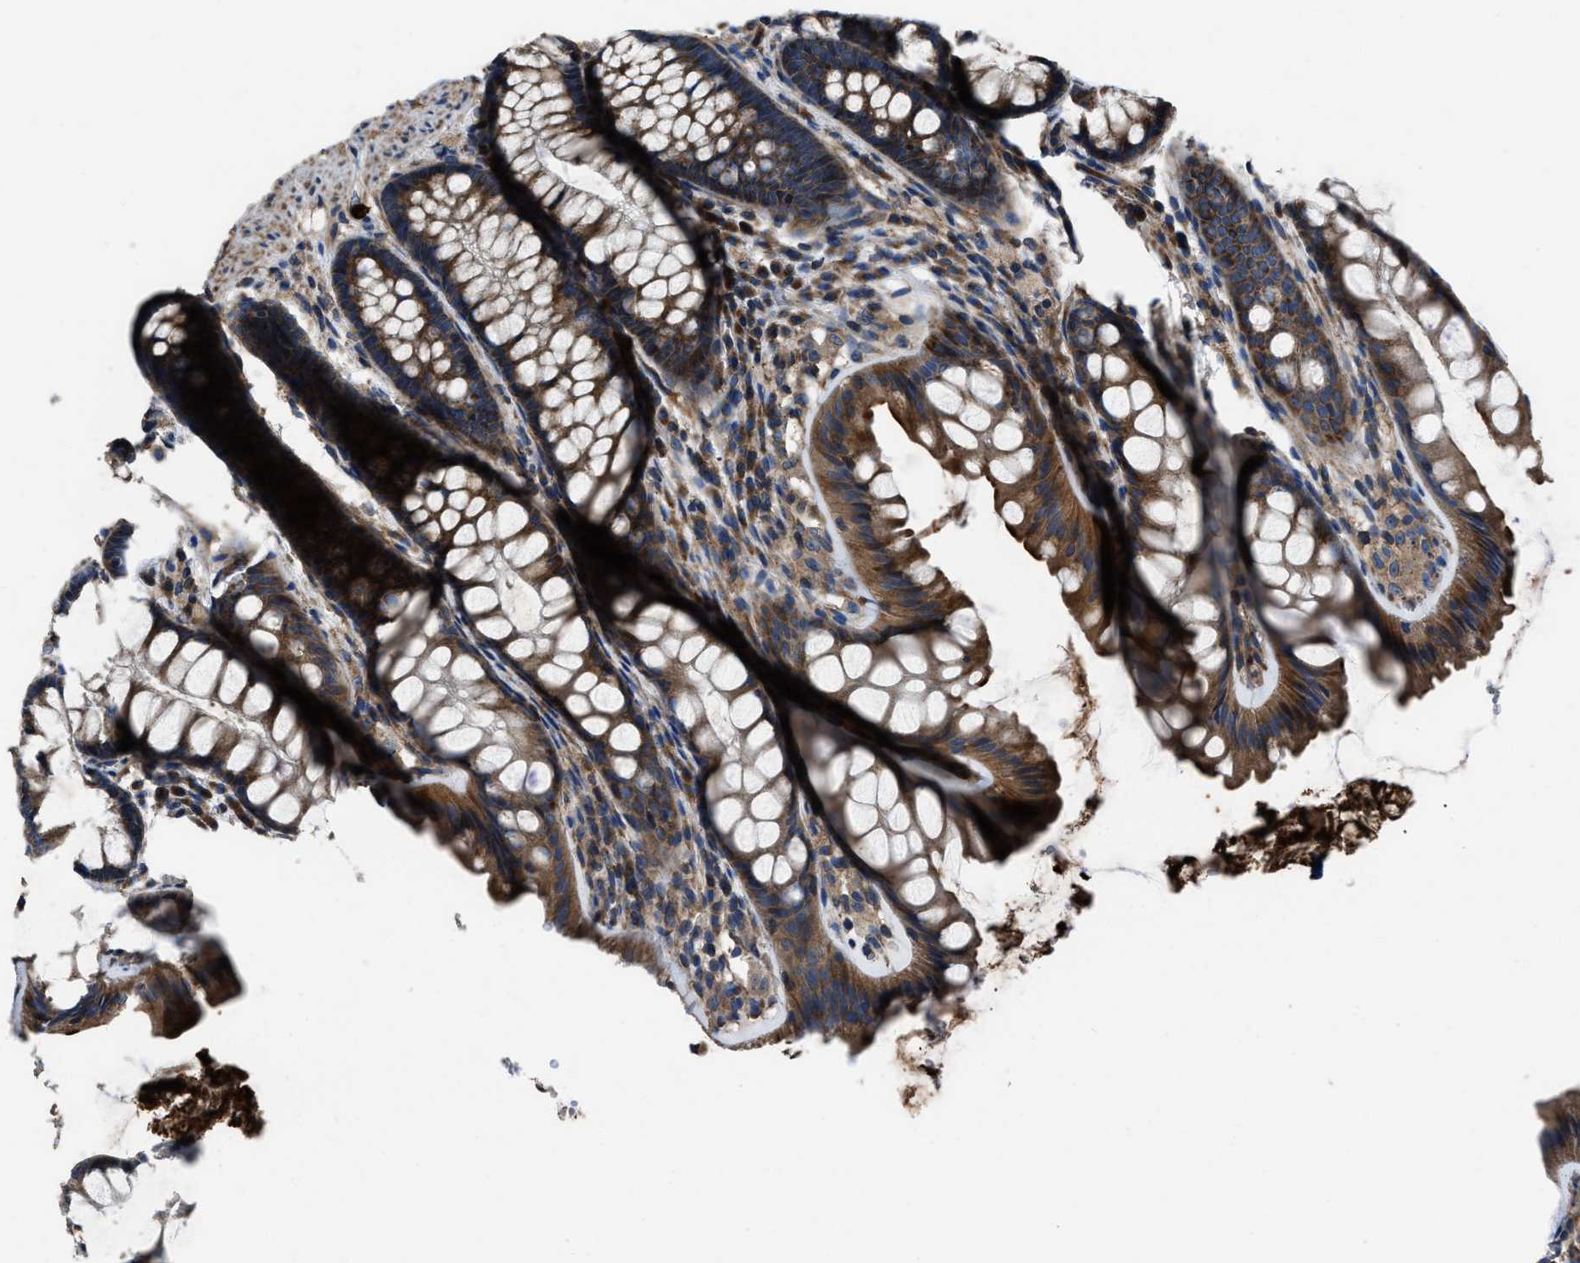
{"staining": {"intensity": "moderate", "quantity": ">75%", "location": "cytoplasmic/membranous"}, "tissue": "colon", "cell_type": "Endothelial cells", "image_type": "normal", "snomed": [{"axis": "morphology", "description": "Normal tissue, NOS"}, {"axis": "topography", "description": "Colon"}], "caption": "The photomicrograph reveals immunohistochemical staining of normal colon. There is moderate cytoplasmic/membranous staining is identified in approximately >75% of endothelial cells.", "gene": "ANGPT1", "patient": {"sex": "female", "age": 56}}